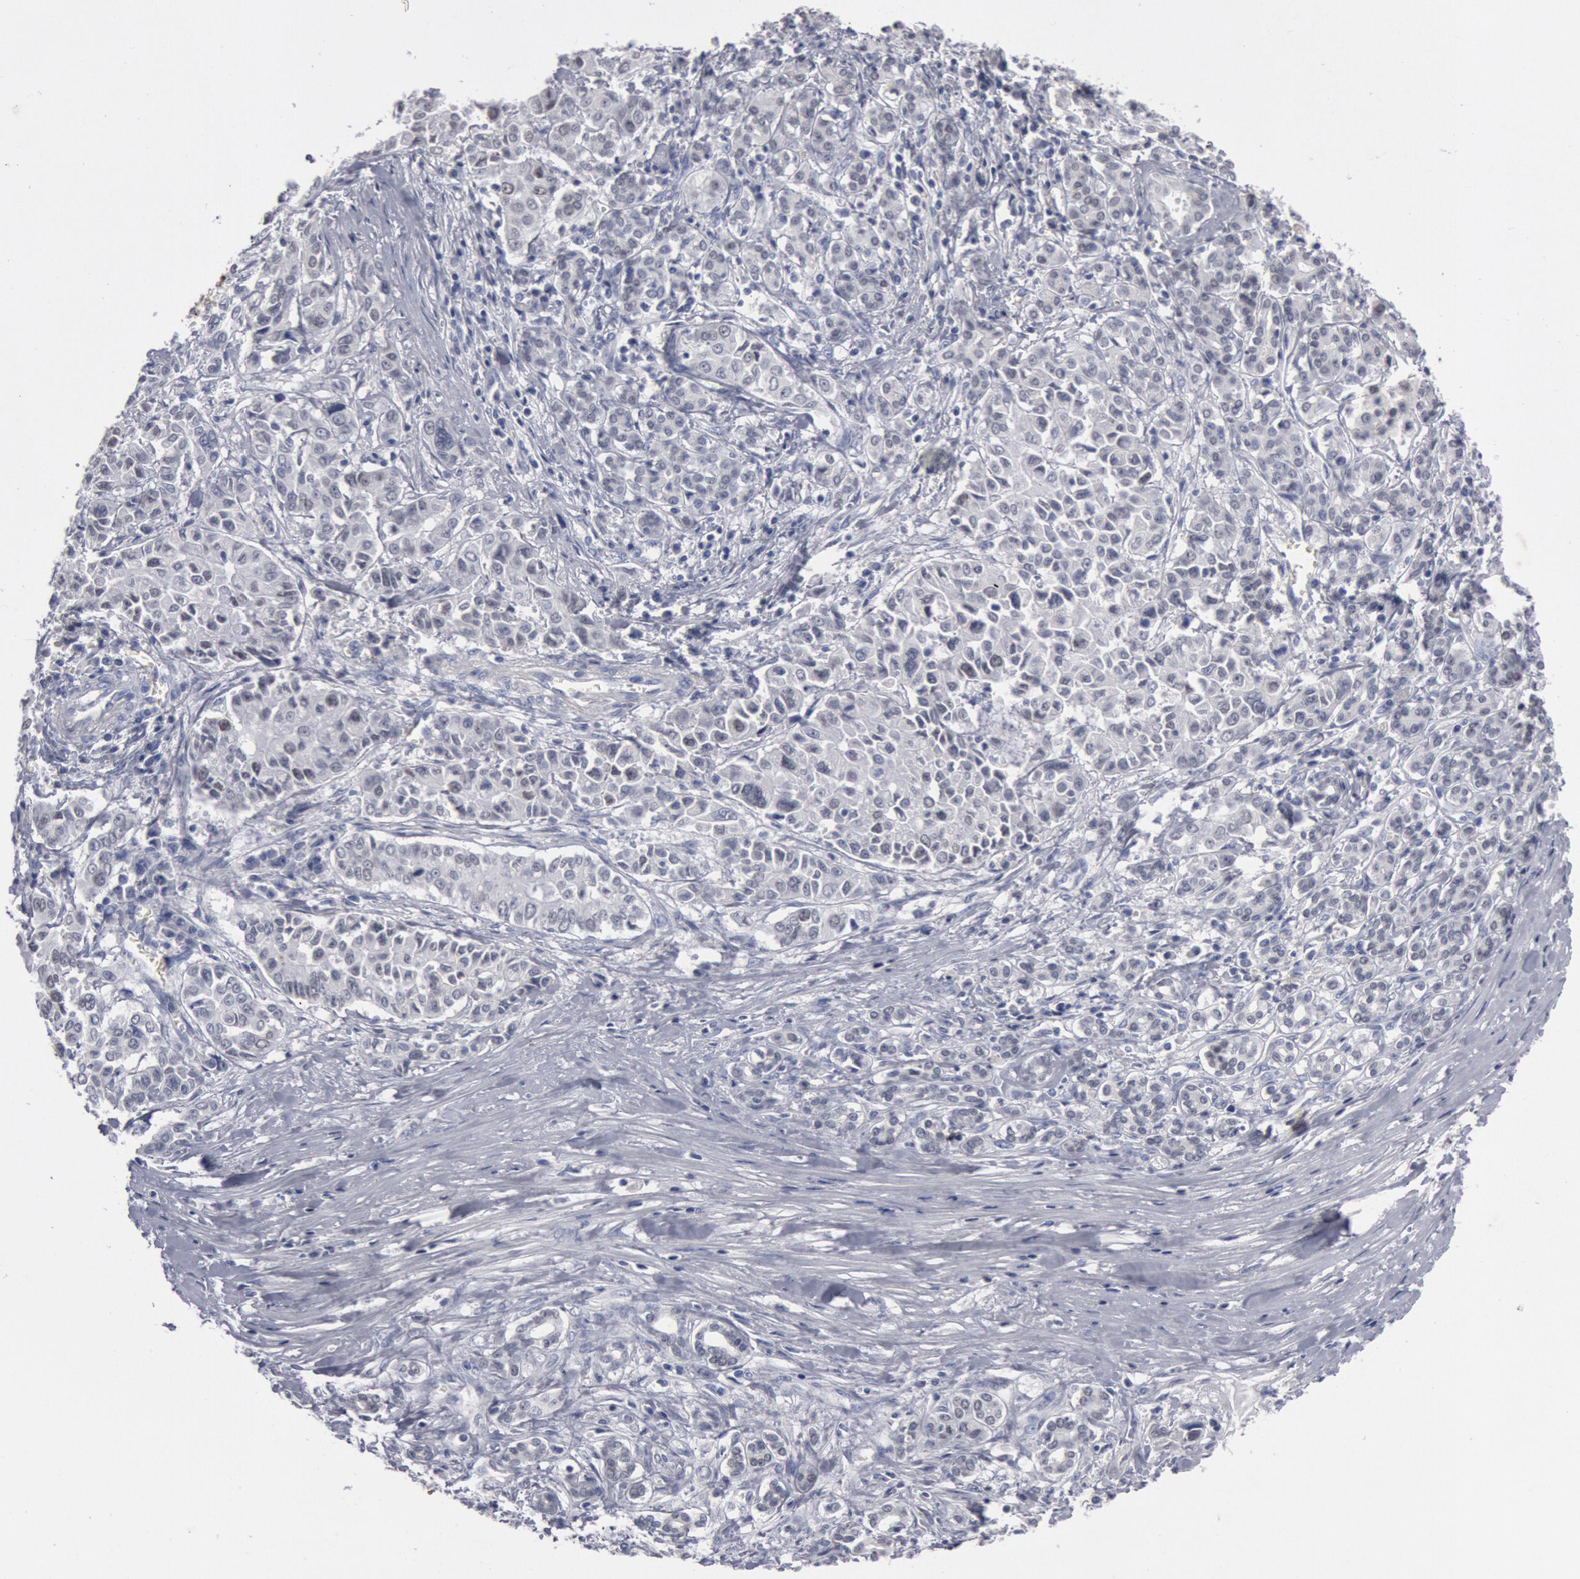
{"staining": {"intensity": "negative", "quantity": "none", "location": "none"}, "tissue": "pancreatic cancer", "cell_type": "Tumor cells", "image_type": "cancer", "snomed": [{"axis": "morphology", "description": "Adenocarcinoma, NOS"}, {"axis": "topography", "description": "Pancreas"}], "caption": "High power microscopy histopathology image of an immunohistochemistry photomicrograph of pancreatic cancer, revealing no significant expression in tumor cells. (DAB immunohistochemistry with hematoxylin counter stain).", "gene": "FOXA2", "patient": {"sex": "female", "age": 52}}